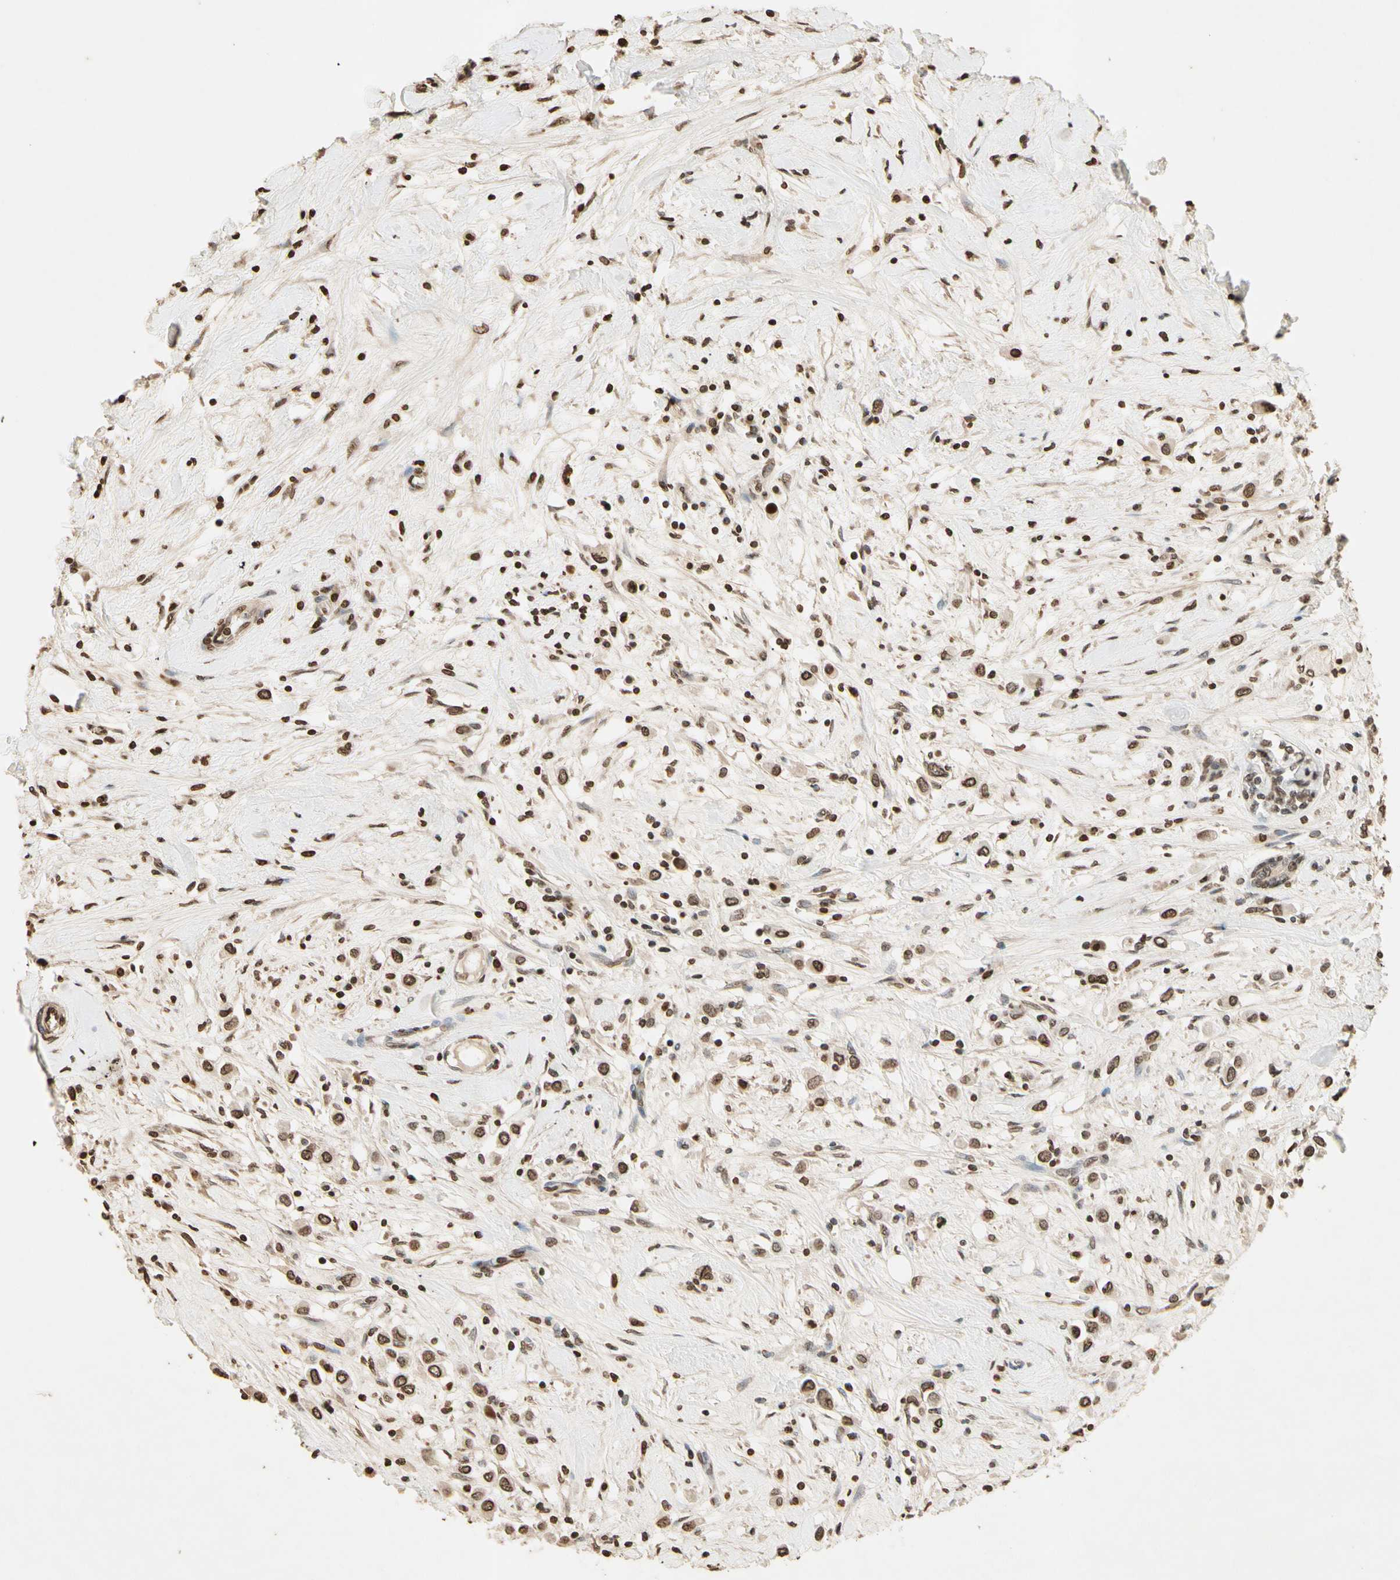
{"staining": {"intensity": "moderate", "quantity": "25%-75%", "location": "nuclear"}, "tissue": "breast cancer", "cell_type": "Tumor cells", "image_type": "cancer", "snomed": [{"axis": "morphology", "description": "Duct carcinoma"}, {"axis": "topography", "description": "Breast"}], "caption": "High-power microscopy captured an immunohistochemistry photomicrograph of breast intraductal carcinoma, revealing moderate nuclear staining in about 25%-75% of tumor cells.", "gene": "TOP1", "patient": {"sex": "female", "age": 61}}